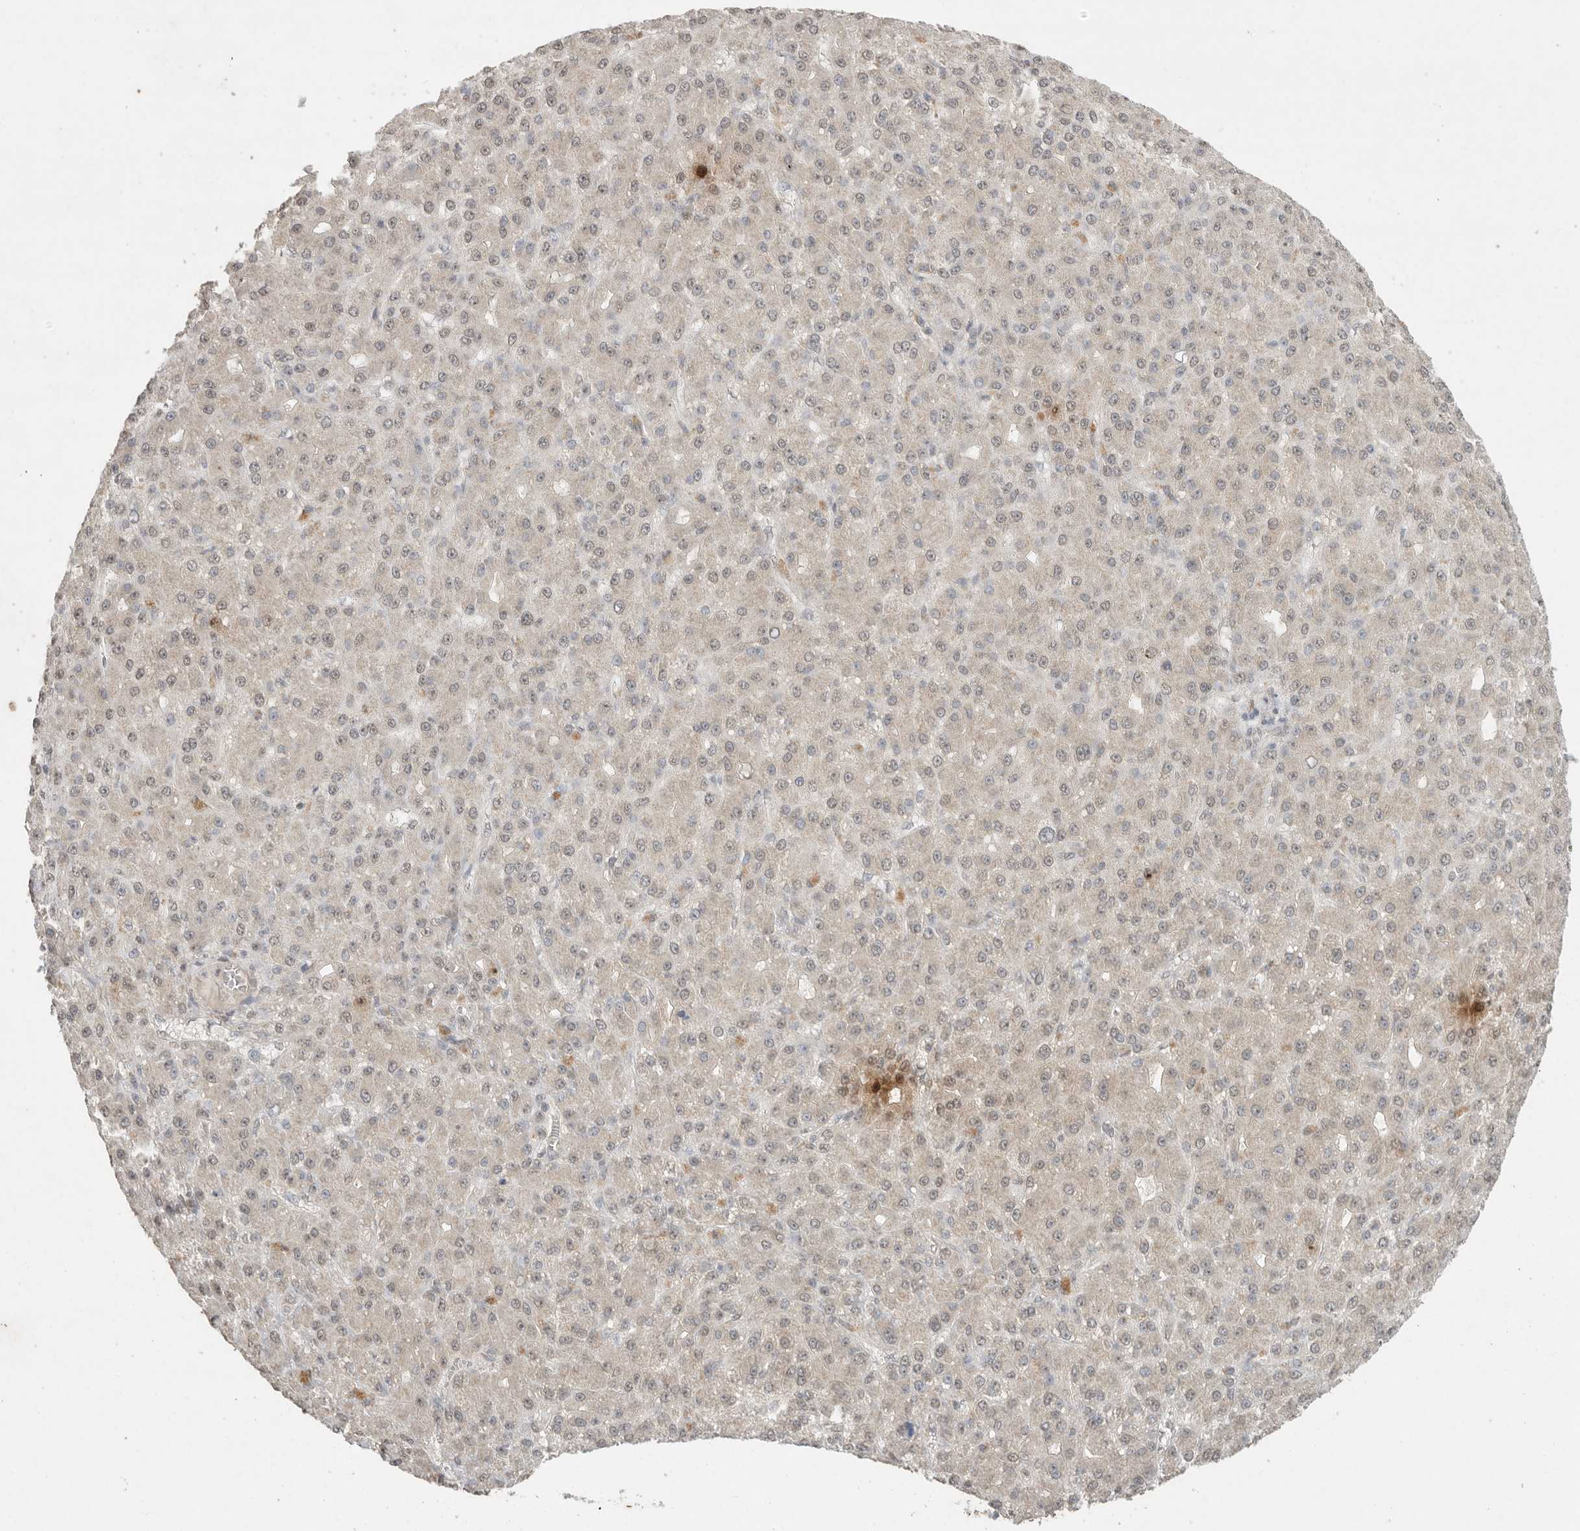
{"staining": {"intensity": "weak", "quantity": "<25%", "location": "nuclear"}, "tissue": "liver cancer", "cell_type": "Tumor cells", "image_type": "cancer", "snomed": [{"axis": "morphology", "description": "Carcinoma, Hepatocellular, NOS"}, {"axis": "topography", "description": "Liver"}], "caption": "Human hepatocellular carcinoma (liver) stained for a protein using IHC shows no expression in tumor cells.", "gene": "KLK5", "patient": {"sex": "male", "age": 67}}